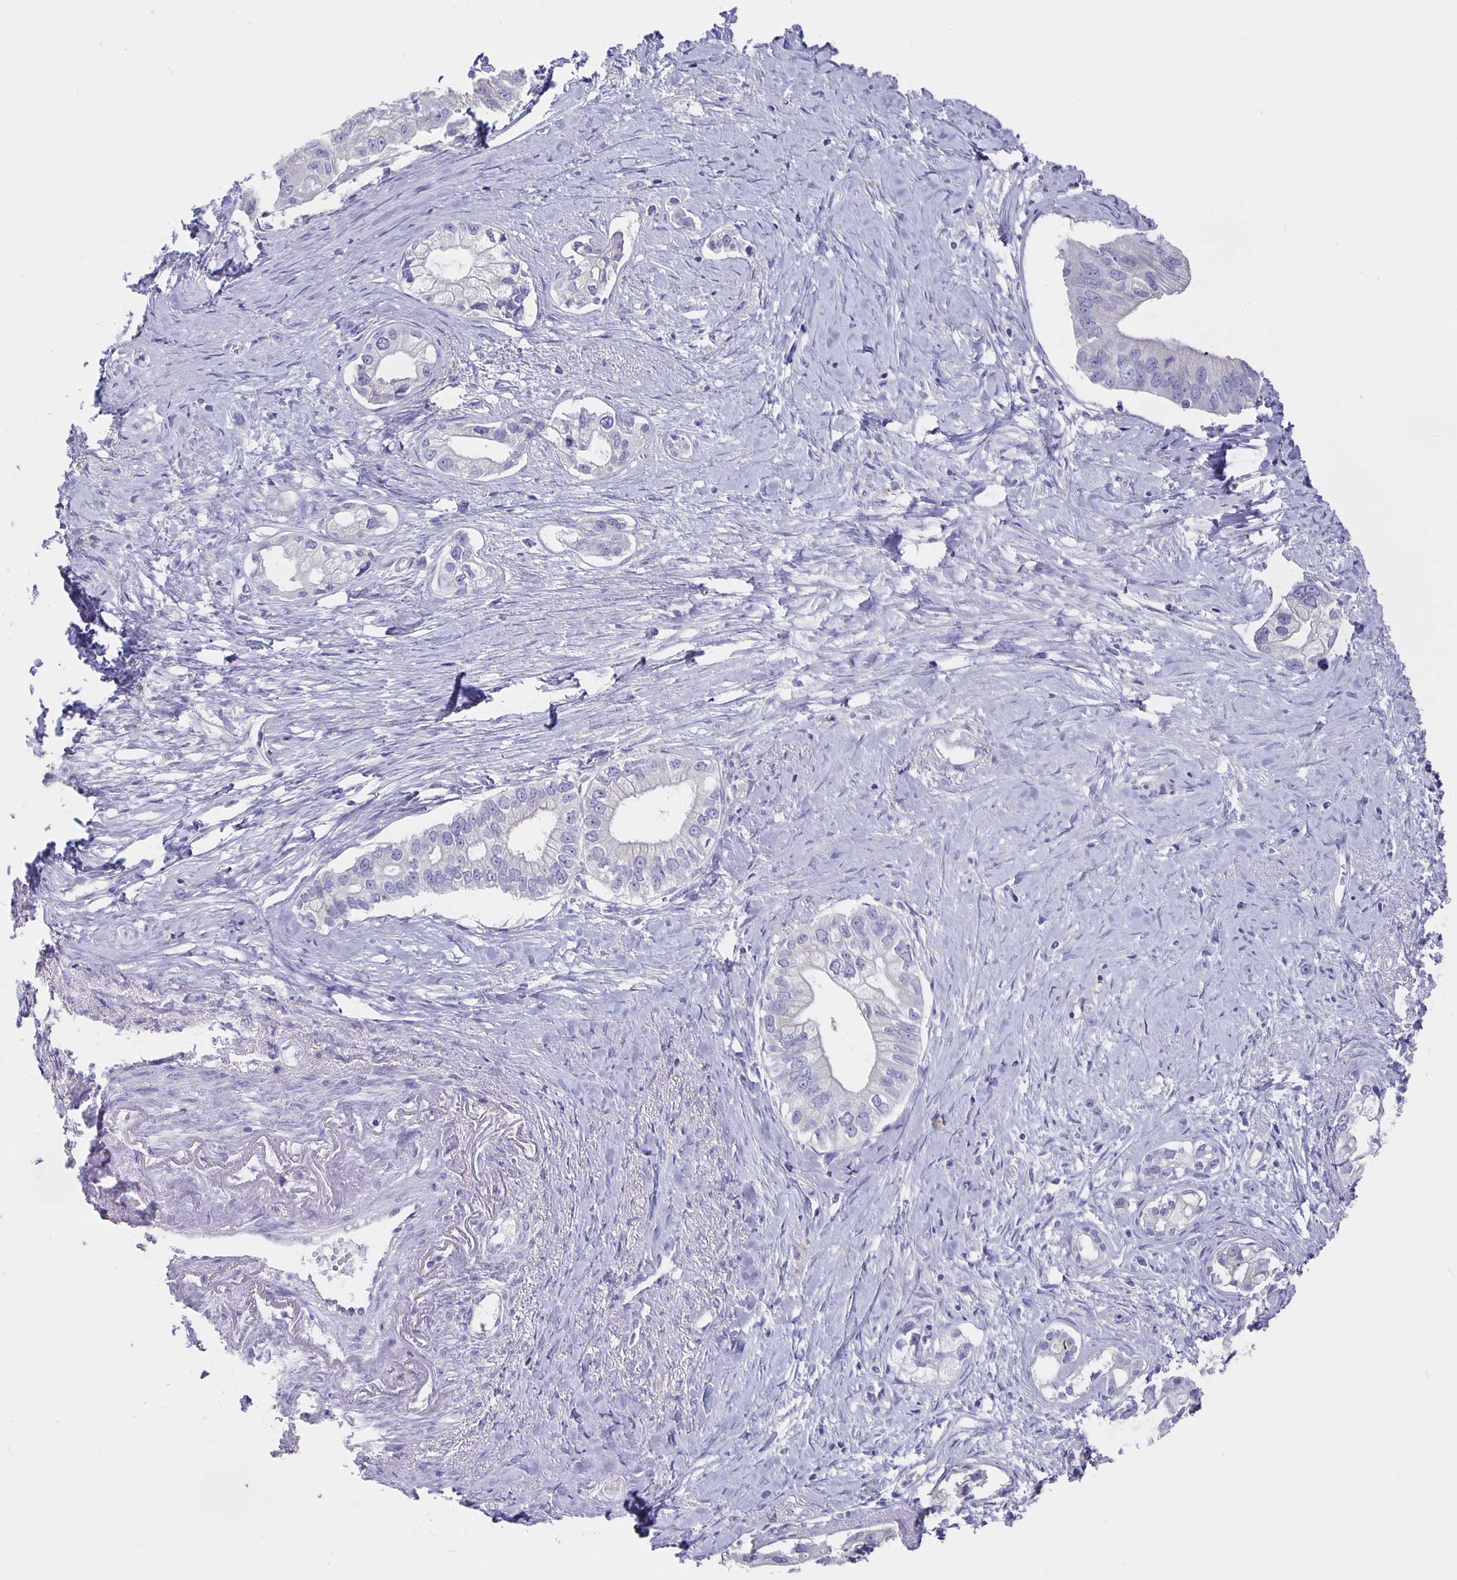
{"staining": {"intensity": "negative", "quantity": "none", "location": "none"}, "tissue": "pancreatic cancer", "cell_type": "Tumor cells", "image_type": "cancer", "snomed": [{"axis": "morphology", "description": "Adenocarcinoma, NOS"}, {"axis": "topography", "description": "Pancreas"}], "caption": "Tumor cells are negative for protein expression in human adenocarcinoma (pancreatic).", "gene": "CFAP74", "patient": {"sex": "male", "age": 70}}